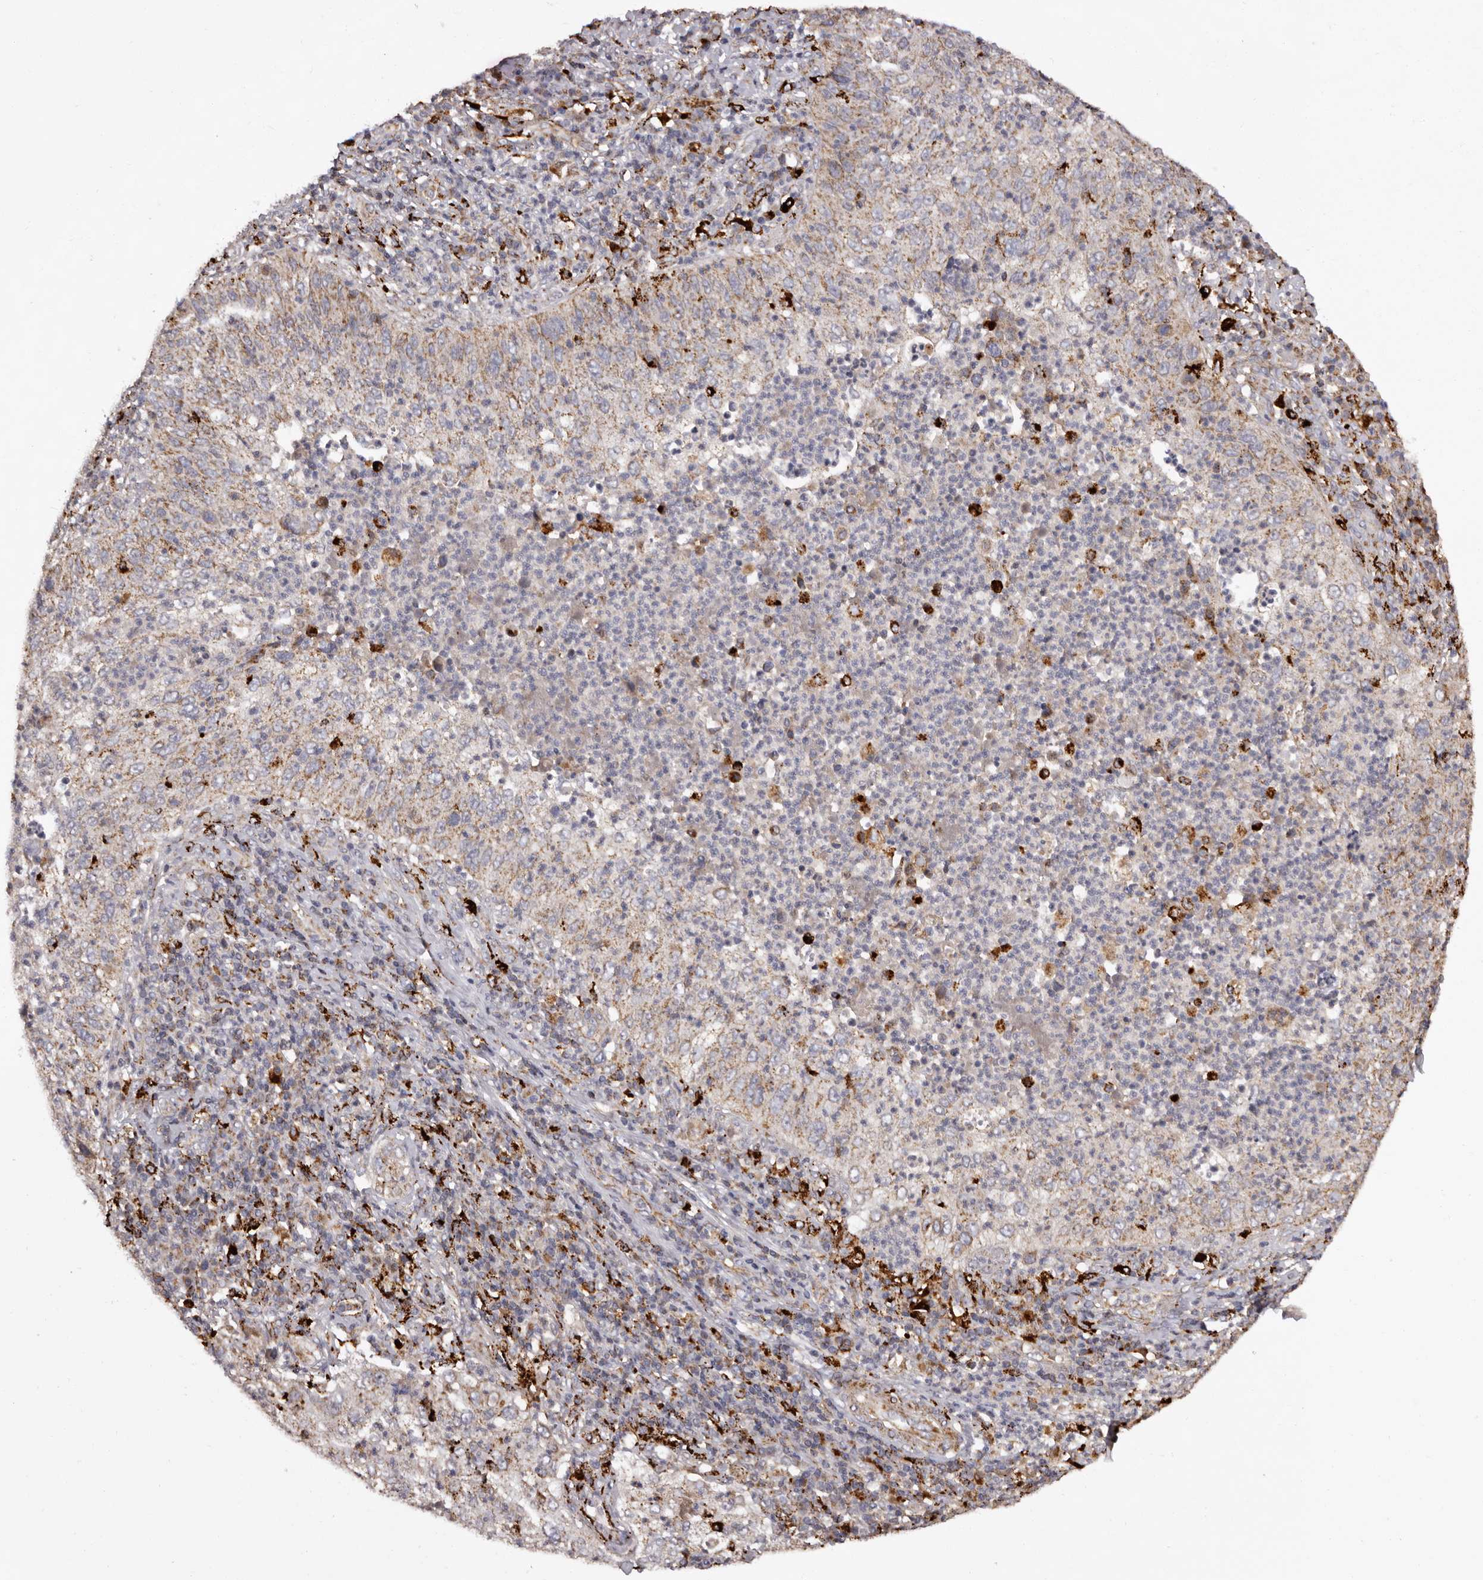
{"staining": {"intensity": "weak", "quantity": ">75%", "location": "cytoplasmic/membranous"}, "tissue": "cervical cancer", "cell_type": "Tumor cells", "image_type": "cancer", "snomed": [{"axis": "morphology", "description": "Squamous cell carcinoma, NOS"}, {"axis": "topography", "description": "Cervix"}], "caption": "High-magnification brightfield microscopy of squamous cell carcinoma (cervical) stained with DAB (3,3'-diaminobenzidine) (brown) and counterstained with hematoxylin (blue). tumor cells exhibit weak cytoplasmic/membranous staining is identified in approximately>75% of cells. (Brightfield microscopy of DAB IHC at high magnification).", "gene": "MECR", "patient": {"sex": "female", "age": 30}}